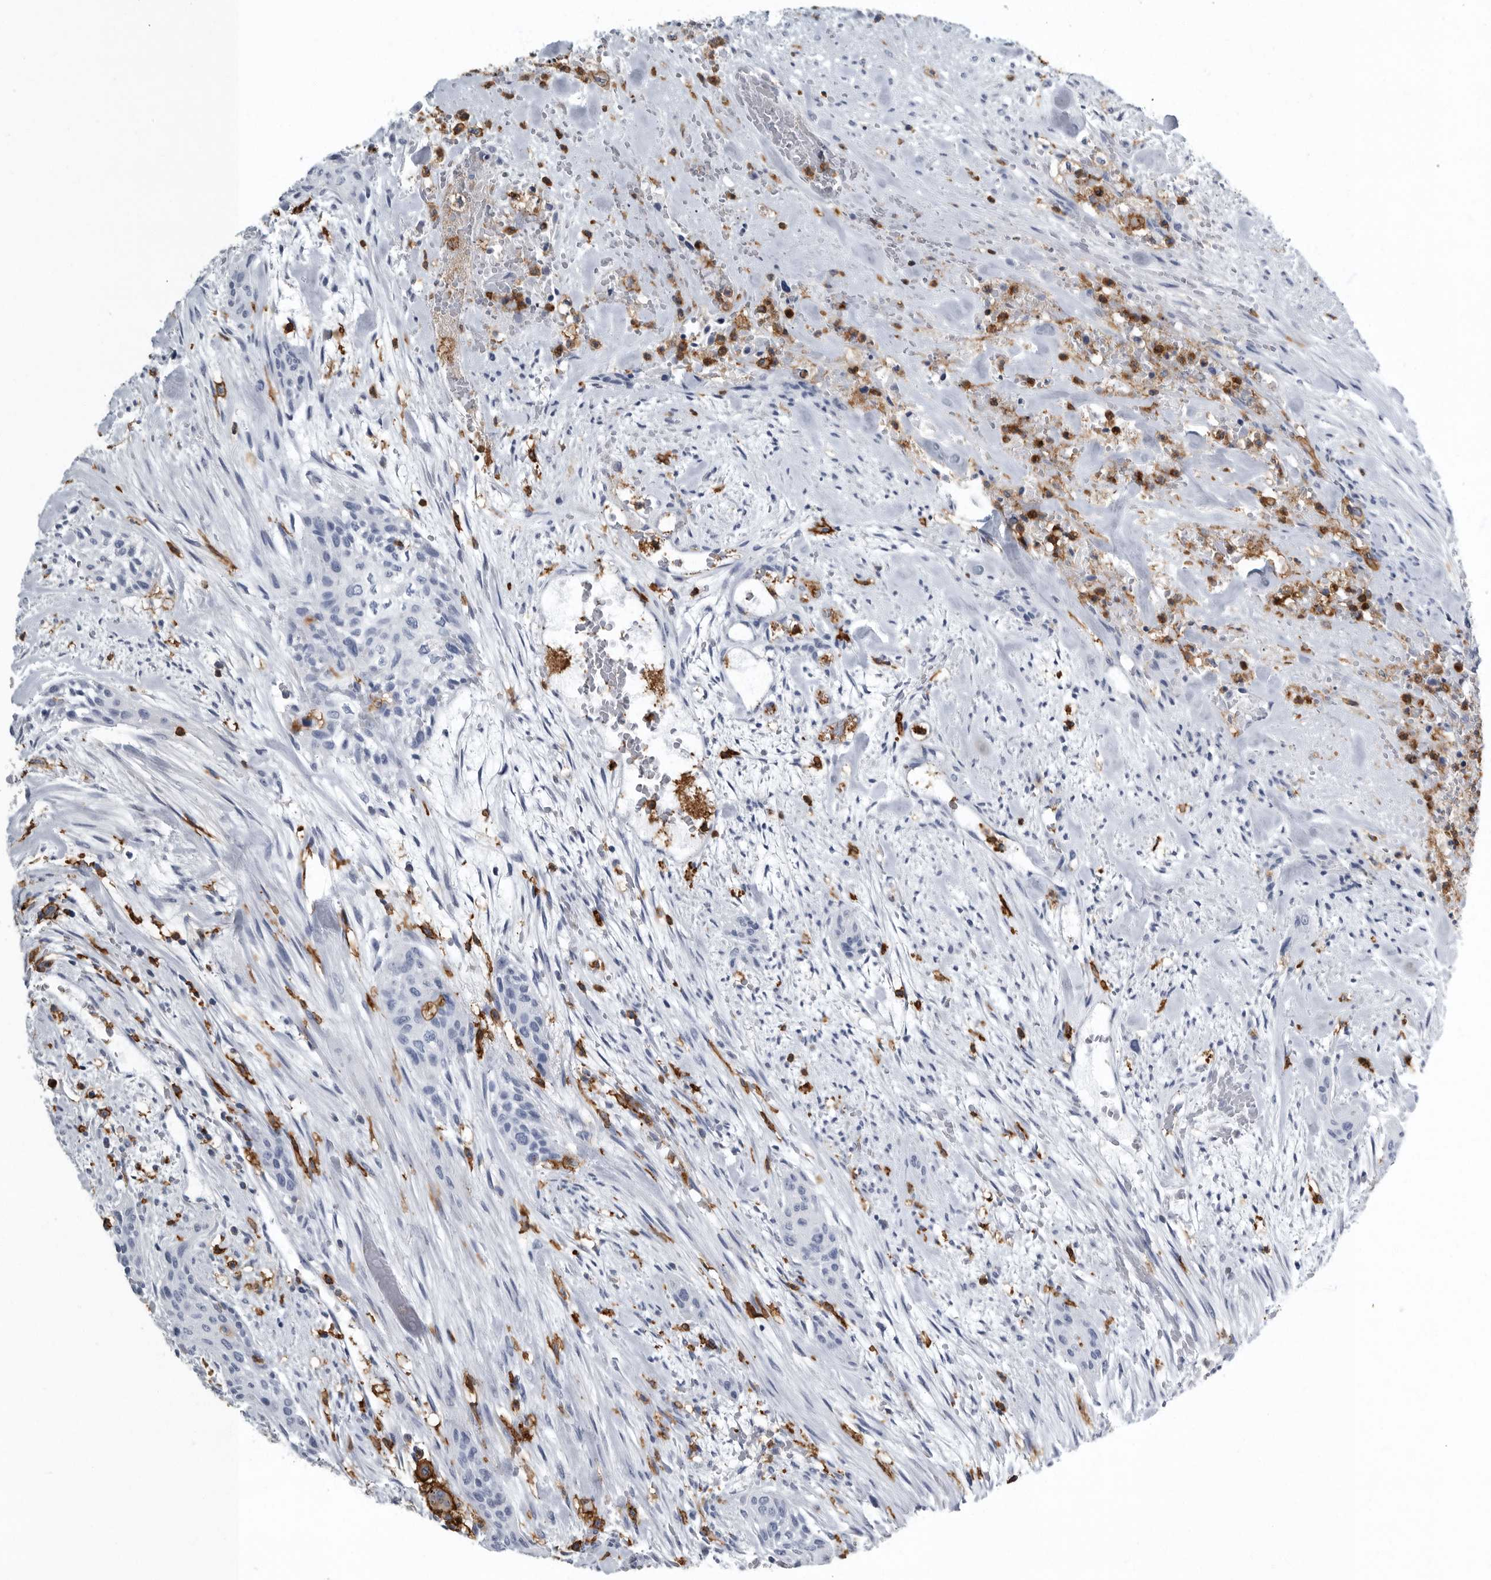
{"staining": {"intensity": "negative", "quantity": "none", "location": "none"}, "tissue": "urothelial cancer", "cell_type": "Tumor cells", "image_type": "cancer", "snomed": [{"axis": "morphology", "description": "Urothelial carcinoma, High grade"}, {"axis": "topography", "description": "Urinary bladder"}], "caption": "This is a photomicrograph of immunohistochemistry staining of urothelial carcinoma (high-grade), which shows no expression in tumor cells.", "gene": "FCER1G", "patient": {"sex": "male", "age": 35}}